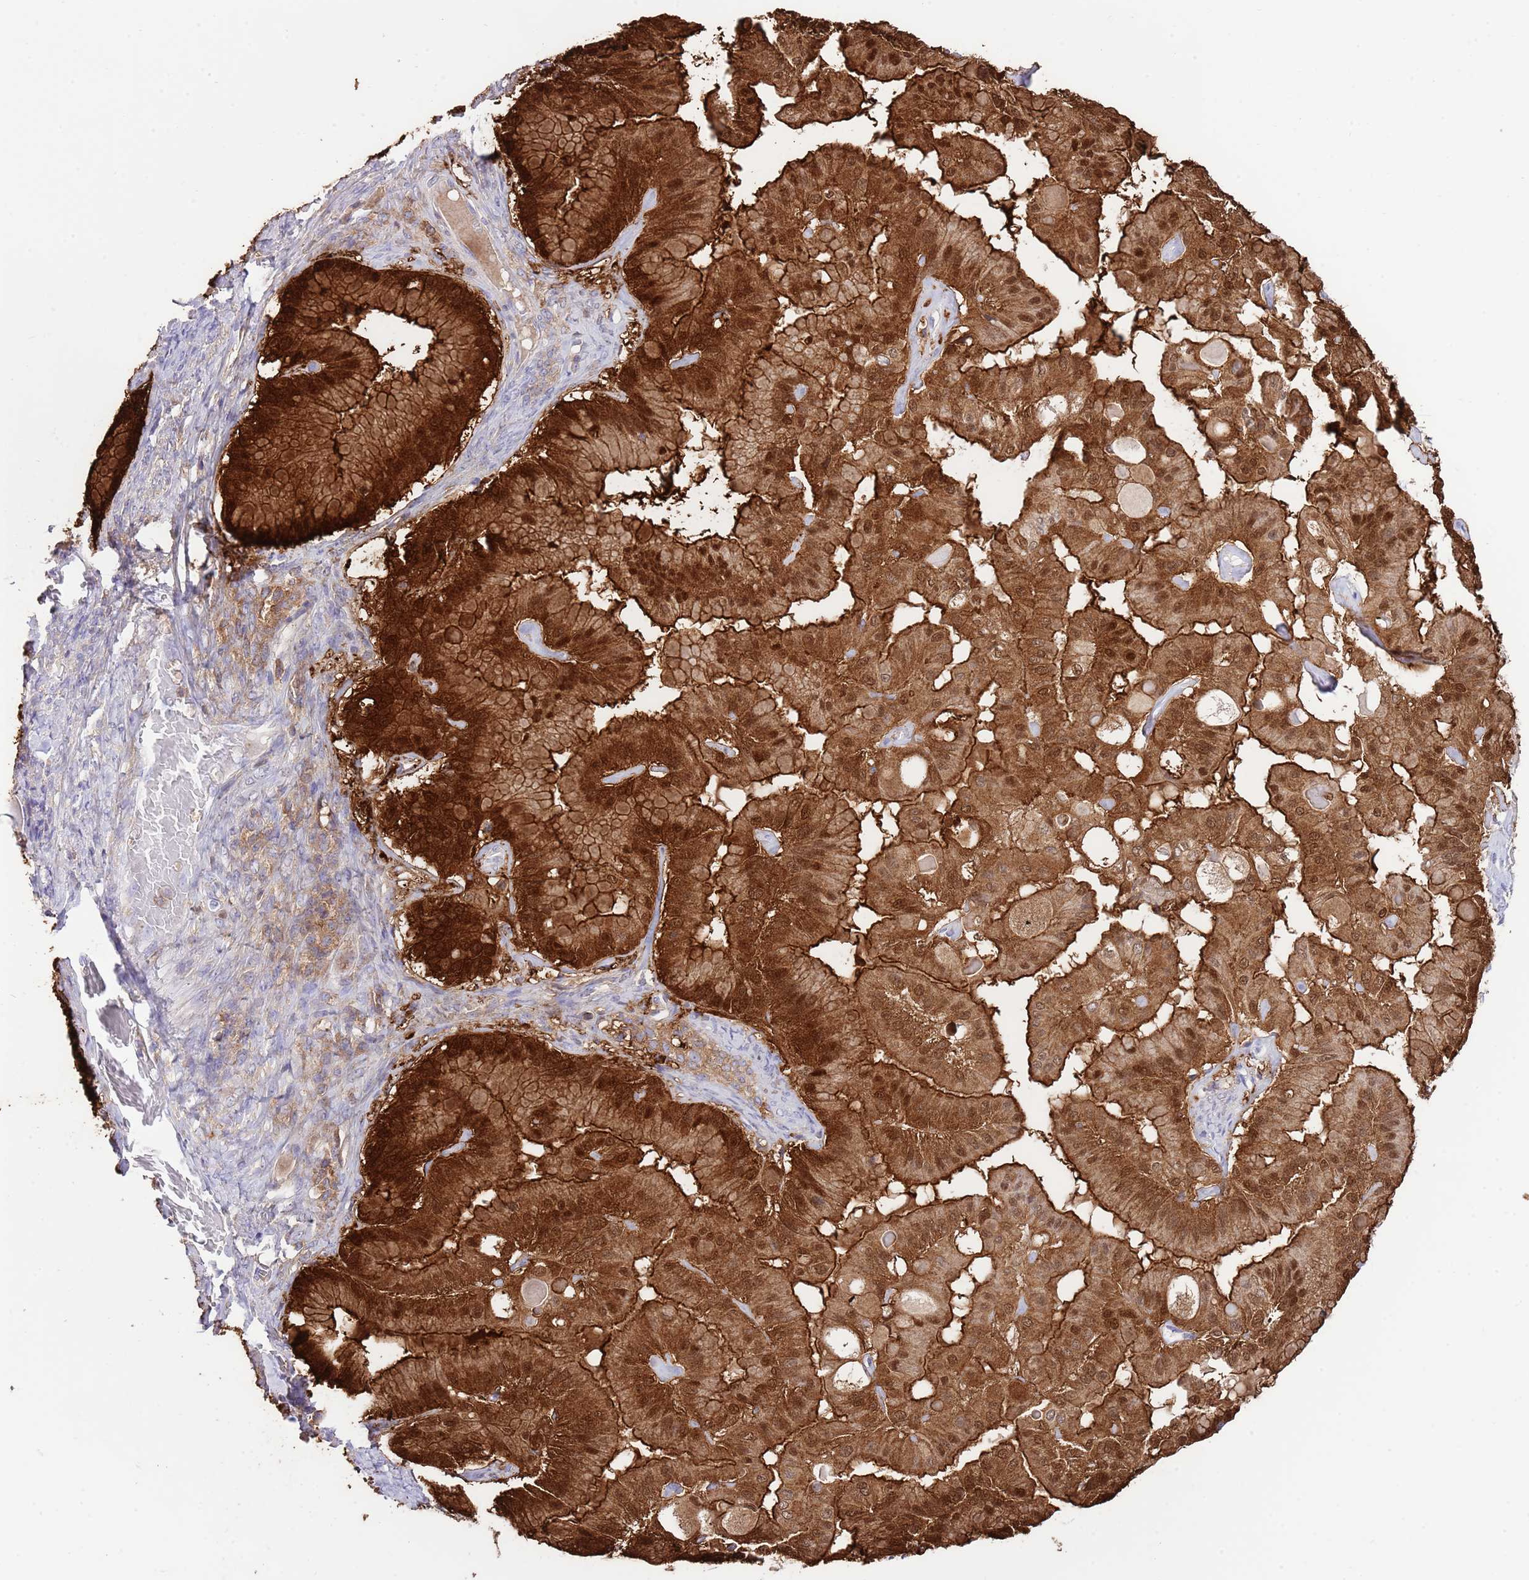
{"staining": {"intensity": "strong", "quantity": ">75%", "location": "cytoplasmic/membranous,nuclear"}, "tissue": "ovarian cancer", "cell_type": "Tumor cells", "image_type": "cancer", "snomed": [{"axis": "morphology", "description": "Cystadenocarcinoma, mucinous, NOS"}, {"axis": "topography", "description": "Ovary"}], "caption": "Immunohistochemical staining of human ovarian cancer (mucinous cystadenocarcinoma) shows strong cytoplasmic/membranous and nuclear protein positivity in approximately >75% of tumor cells. (Brightfield microscopy of DAB IHC at high magnification).", "gene": "ALDH3A1", "patient": {"sex": "female", "age": 61}}